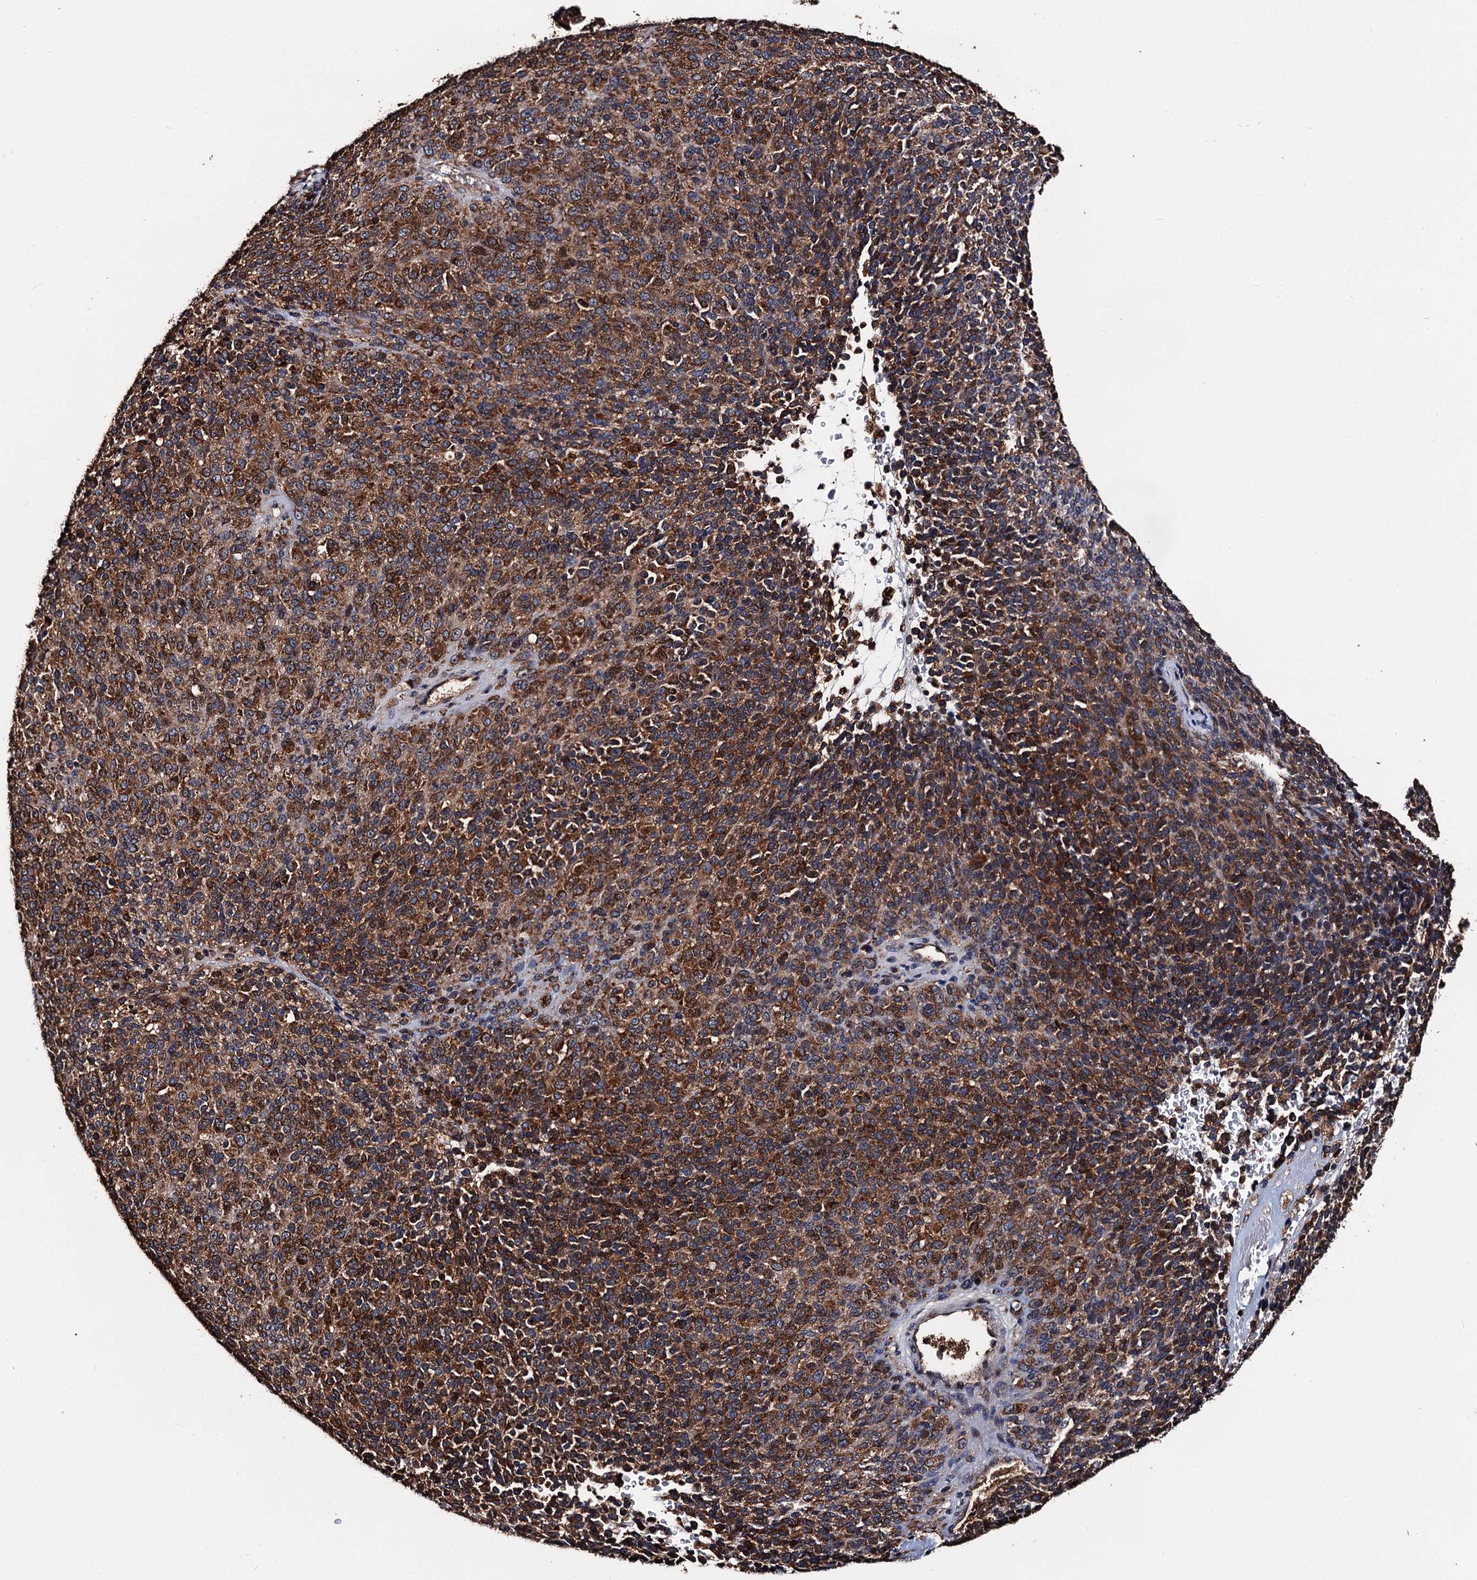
{"staining": {"intensity": "strong", "quantity": ">75%", "location": "cytoplasmic/membranous"}, "tissue": "melanoma", "cell_type": "Tumor cells", "image_type": "cancer", "snomed": [{"axis": "morphology", "description": "Malignant melanoma, Metastatic site"}, {"axis": "topography", "description": "Brain"}], "caption": "Immunohistochemical staining of melanoma displays high levels of strong cytoplasmic/membranous staining in about >75% of tumor cells.", "gene": "RGS11", "patient": {"sex": "female", "age": 56}}